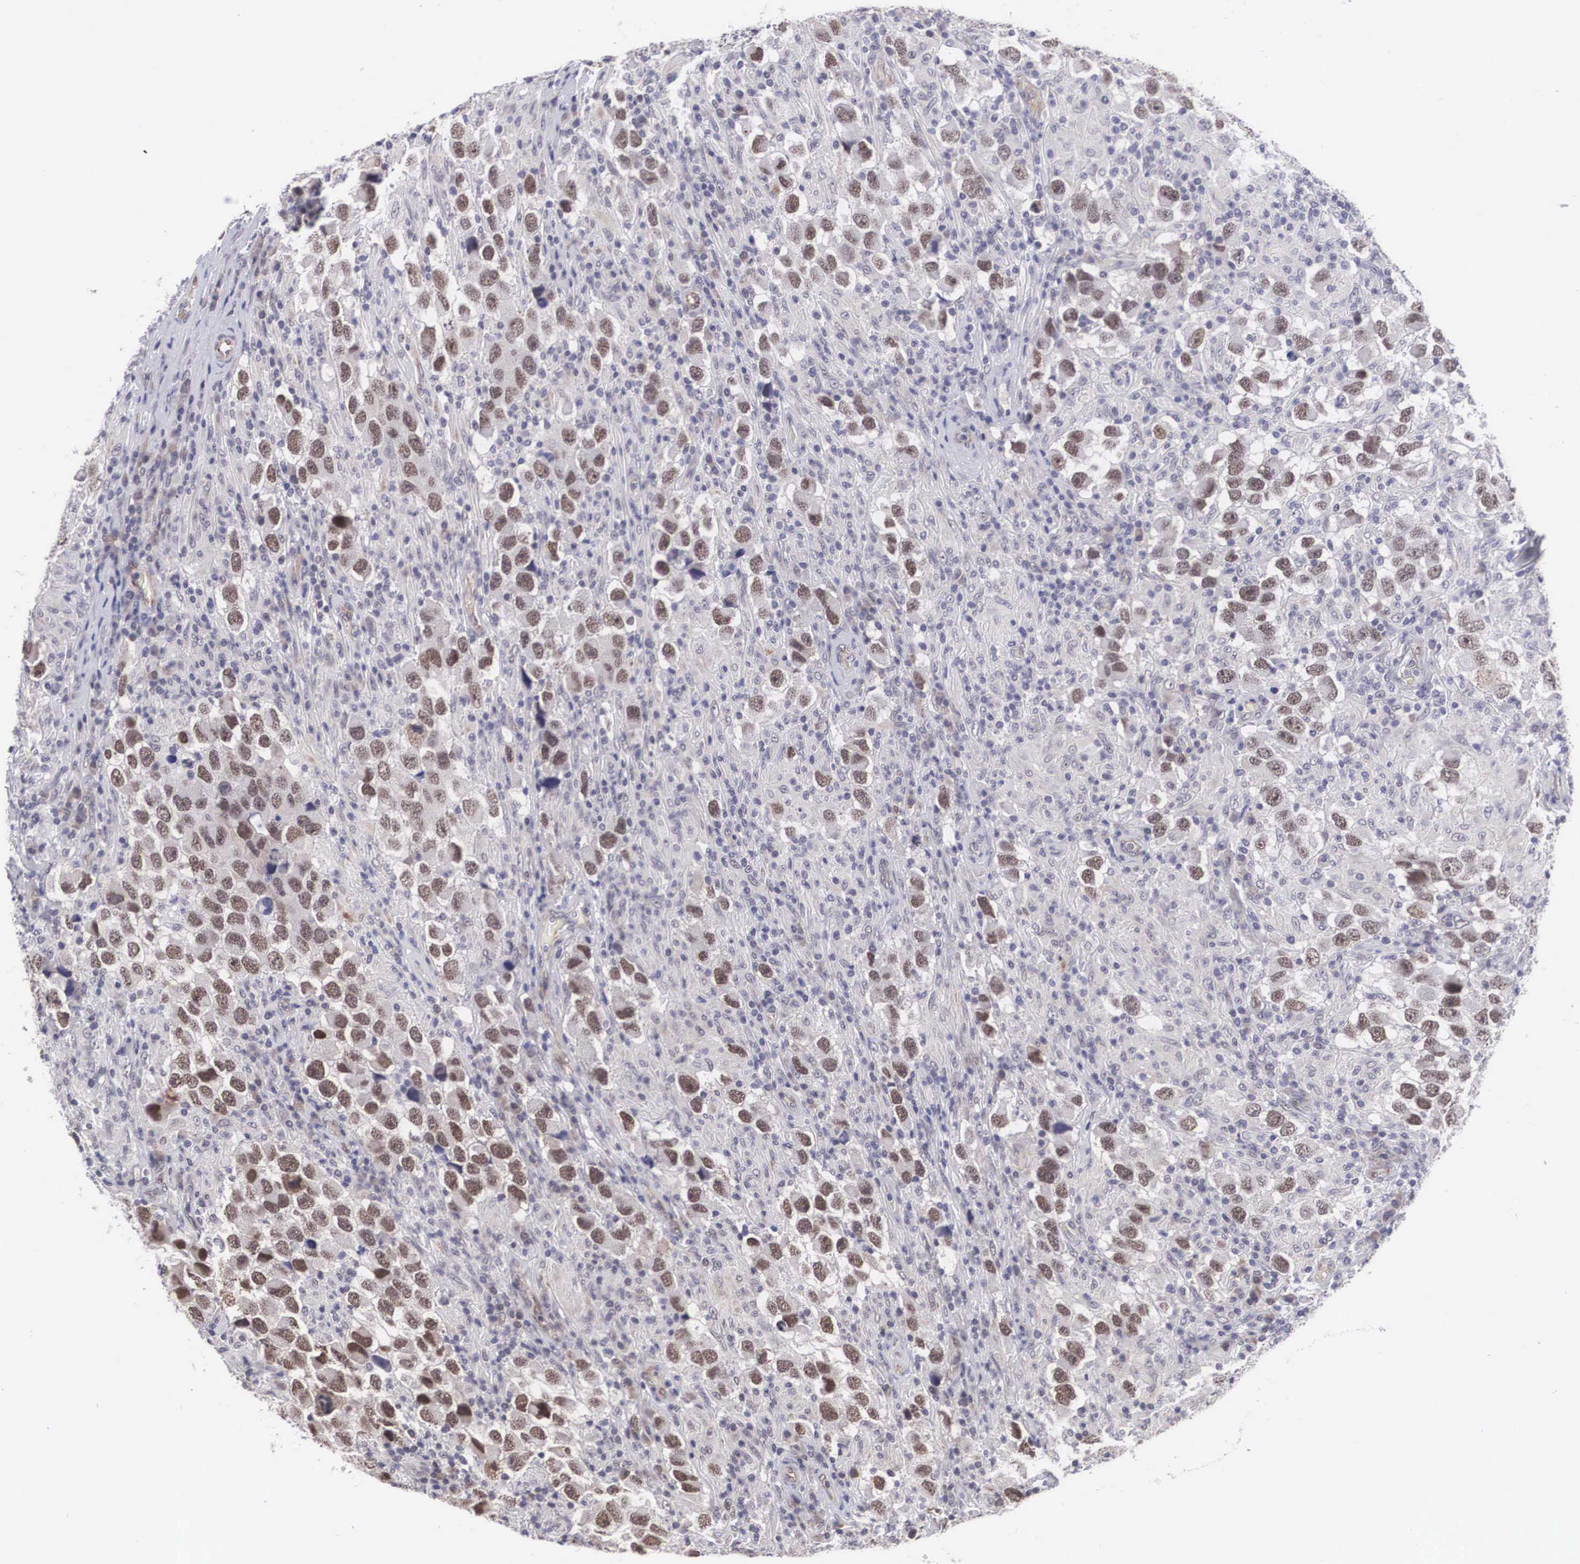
{"staining": {"intensity": "moderate", "quantity": ">75%", "location": "nuclear"}, "tissue": "testis cancer", "cell_type": "Tumor cells", "image_type": "cancer", "snomed": [{"axis": "morphology", "description": "Carcinoma, Embryonal, NOS"}, {"axis": "topography", "description": "Testis"}], "caption": "Tumor cells show medium levels of moderate nuclear positivity in approximately >75% of cells in human testis cancer (embryonal carcinoma). The staining was performed using DAB (3,3'-diaminobenzidine) to visualize the protein expression in brown, while the nuclei were stained in blue with hematoxylin (Magnification: 20x).", "gene": "MORC2", "patient": {"sex": "male", "age": 21}}